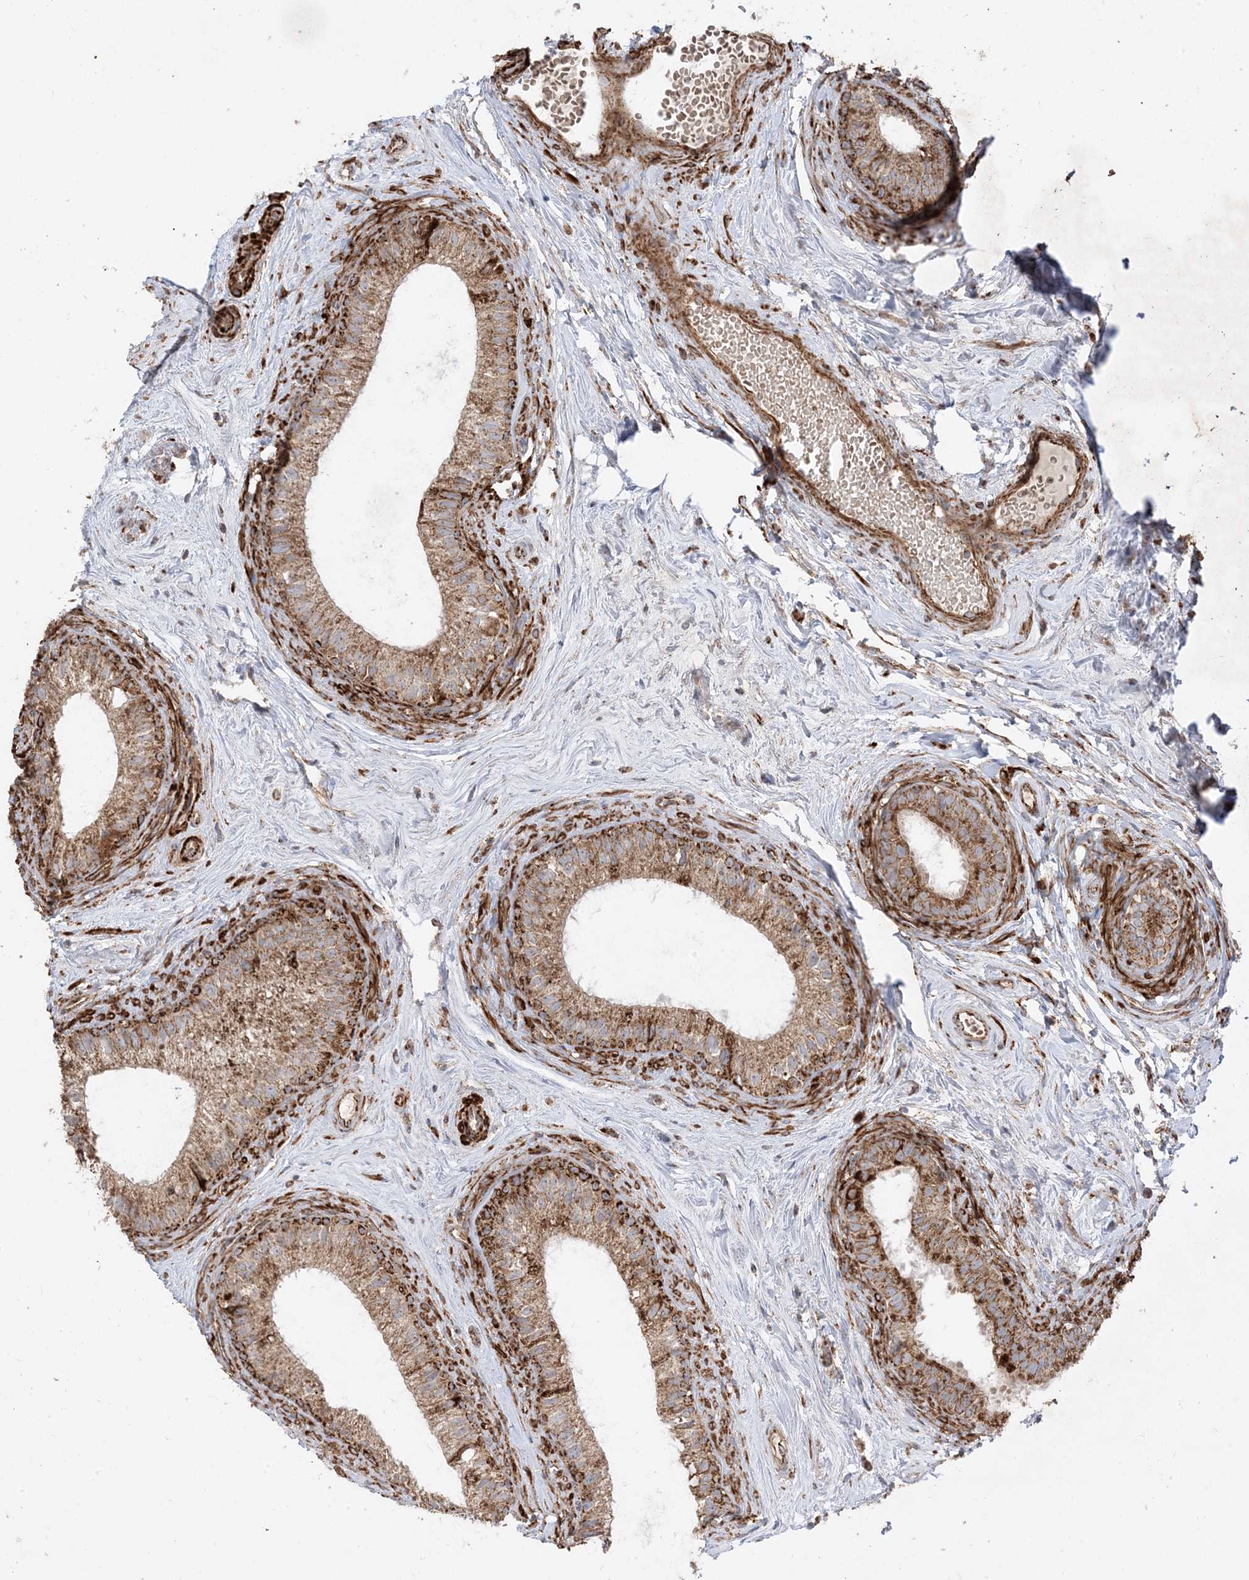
{"staining": {"intensity": "moderate", "quantity": ">75%", "location": "cytoplasmic/membranous"}, "tissue": "epididymis", "cell_type": "Glandular cells", "image_type": "normal", "snomed": [{"axis": "morphology", "description": "Normal tissue, NOS"}, {"axis": "topography", "description": "Epididymis"}], "caption": "A high-resolution photomicrograph shows IHC staining of benign epididymis, which shows moderate cytoplasmic/membranous staining in approximately >75% of glandular cells.", "gene": "AARS2", "patient": {"sex": "male", "age": 71}}